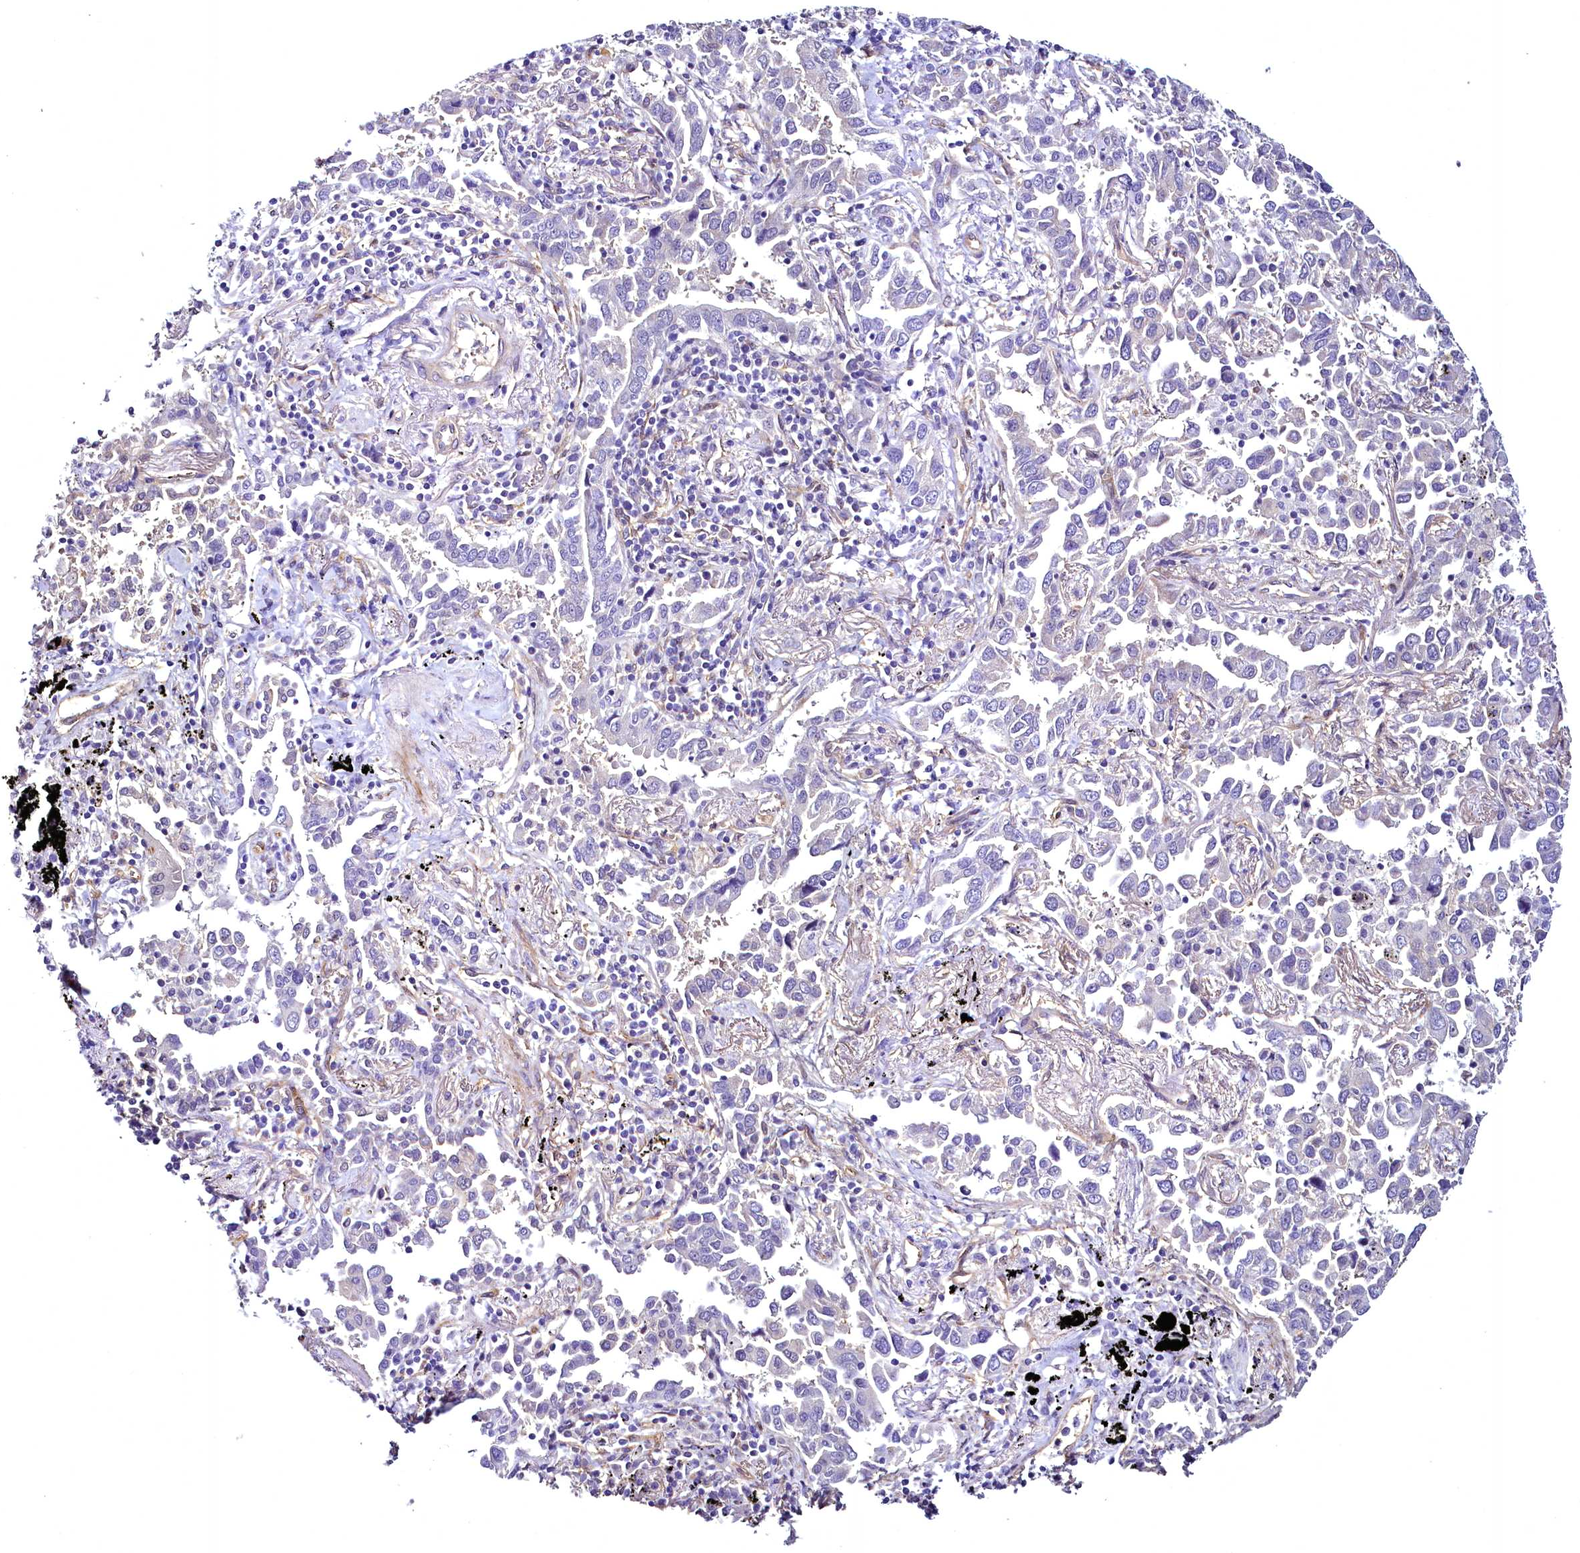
{"staining": {"intensity": "negative", "quantity": "none", "location": "none"}, "tissue": "lung cancer", "cell_type": "Tumor cells", "image_type": "cancer", "snomed": [{"axis": "morphology", "description": "Adenocarcinoma, NOS"}, {"axis": "topography", "description": "Lung"}], "caption": "Immunohistochemistry (IHC) micrograph of neoplastic tissue: human adenocarcinoma (lung) stained with DAB shows no significant protein expression in tumor cells. Nuclei are stained in blue.", "gene": "STXBP1", "patient": {"sex": "male", "age": 67}}